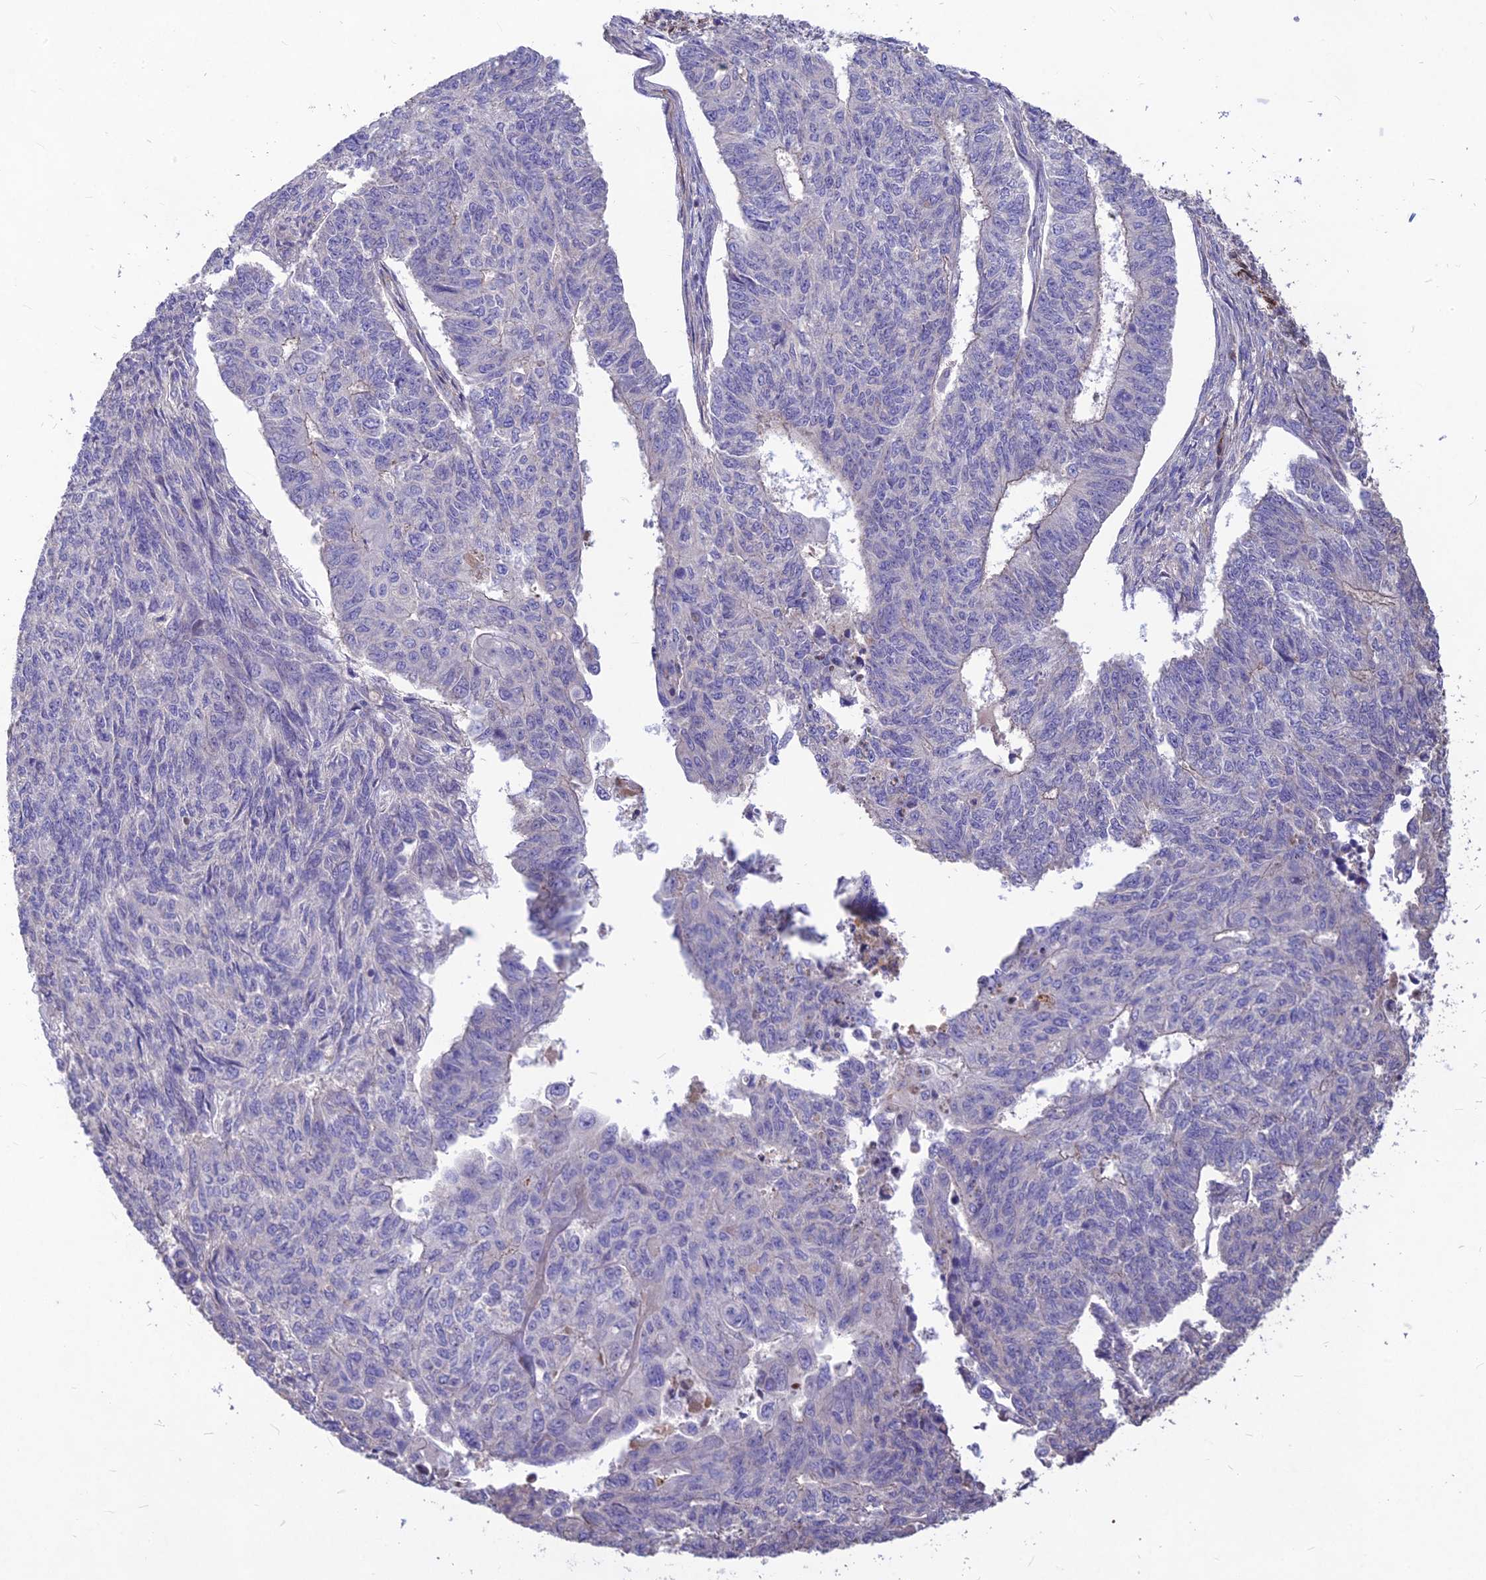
{"staining": {"intensity": "negative", "quantity": "none", "location": "none"}, "tissue": "endometrial cancer", "cell_type": "Tumor cells", "image_type": "cancer", "snomed": [{"axis": "morphology", "description": "Adenocarcinoma, NOS"}, {"axis": "topography", "description": "Endometrium"}], "caption": "Immunohistochemical staining of human adenocarcinoma (endometrial) exhibits no significant staining in tumor cells.", "gene": "CLUH", "patient": {"sex": "female", "age": 32}}